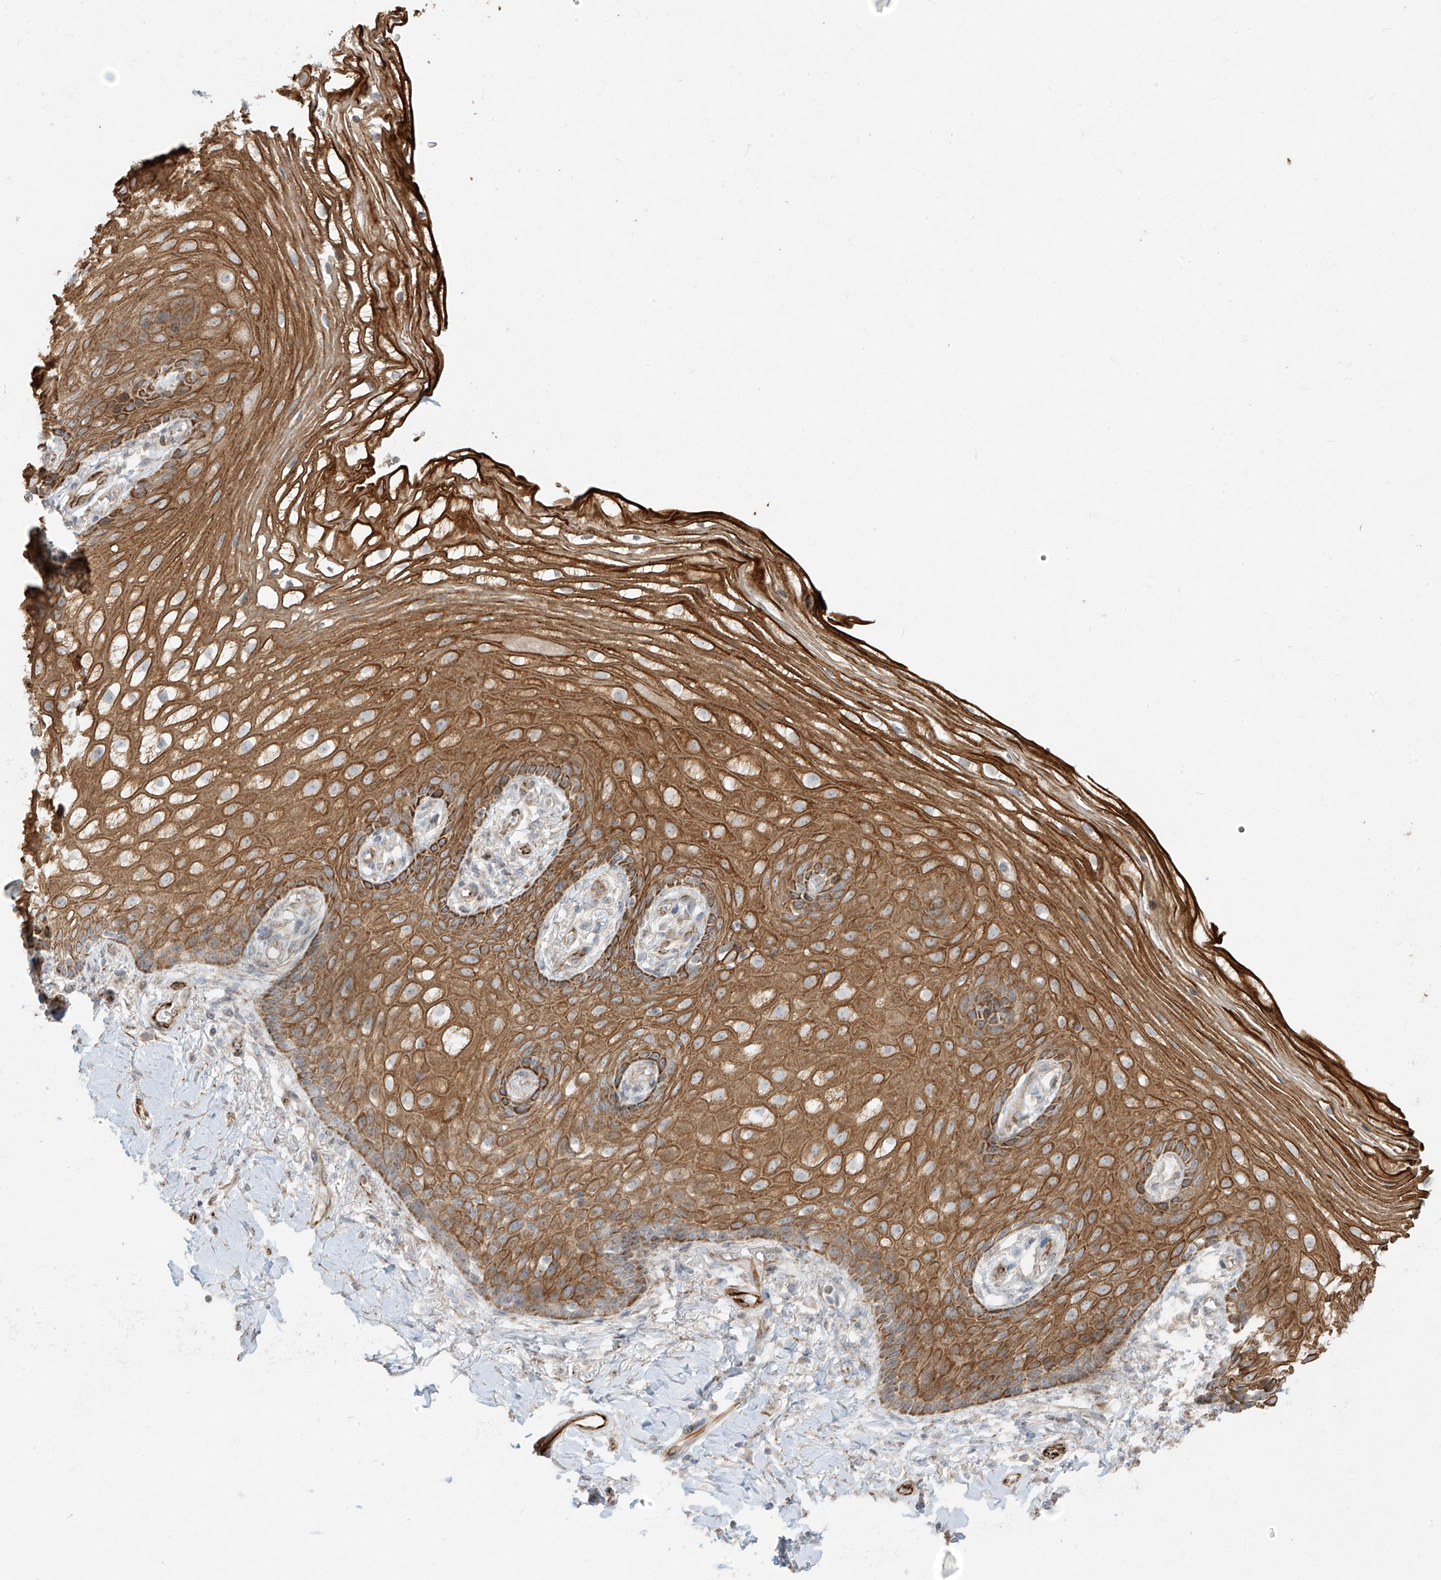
{"staining": {"intensity": "strong", "quantity": ">75%", "location": "cytoplasmic/membranous"}, "tissue": "vagina", "cell_type": "Squamous epithelial cells", "image_type": "normal", "snomed": [{"axis": "morphology", "description": "Normal tissue, NOS"}, {"axis": "topography", "description": "Vagina"}], "caption": "Immunohistochemical staining of normal human vagina reveals high levels of strong cytoplasmic/membranous staining in approximately >75% of squamous epithelial cells.", "gene": "DCDC2", "patient": {"sex": "female", "age": 60}}